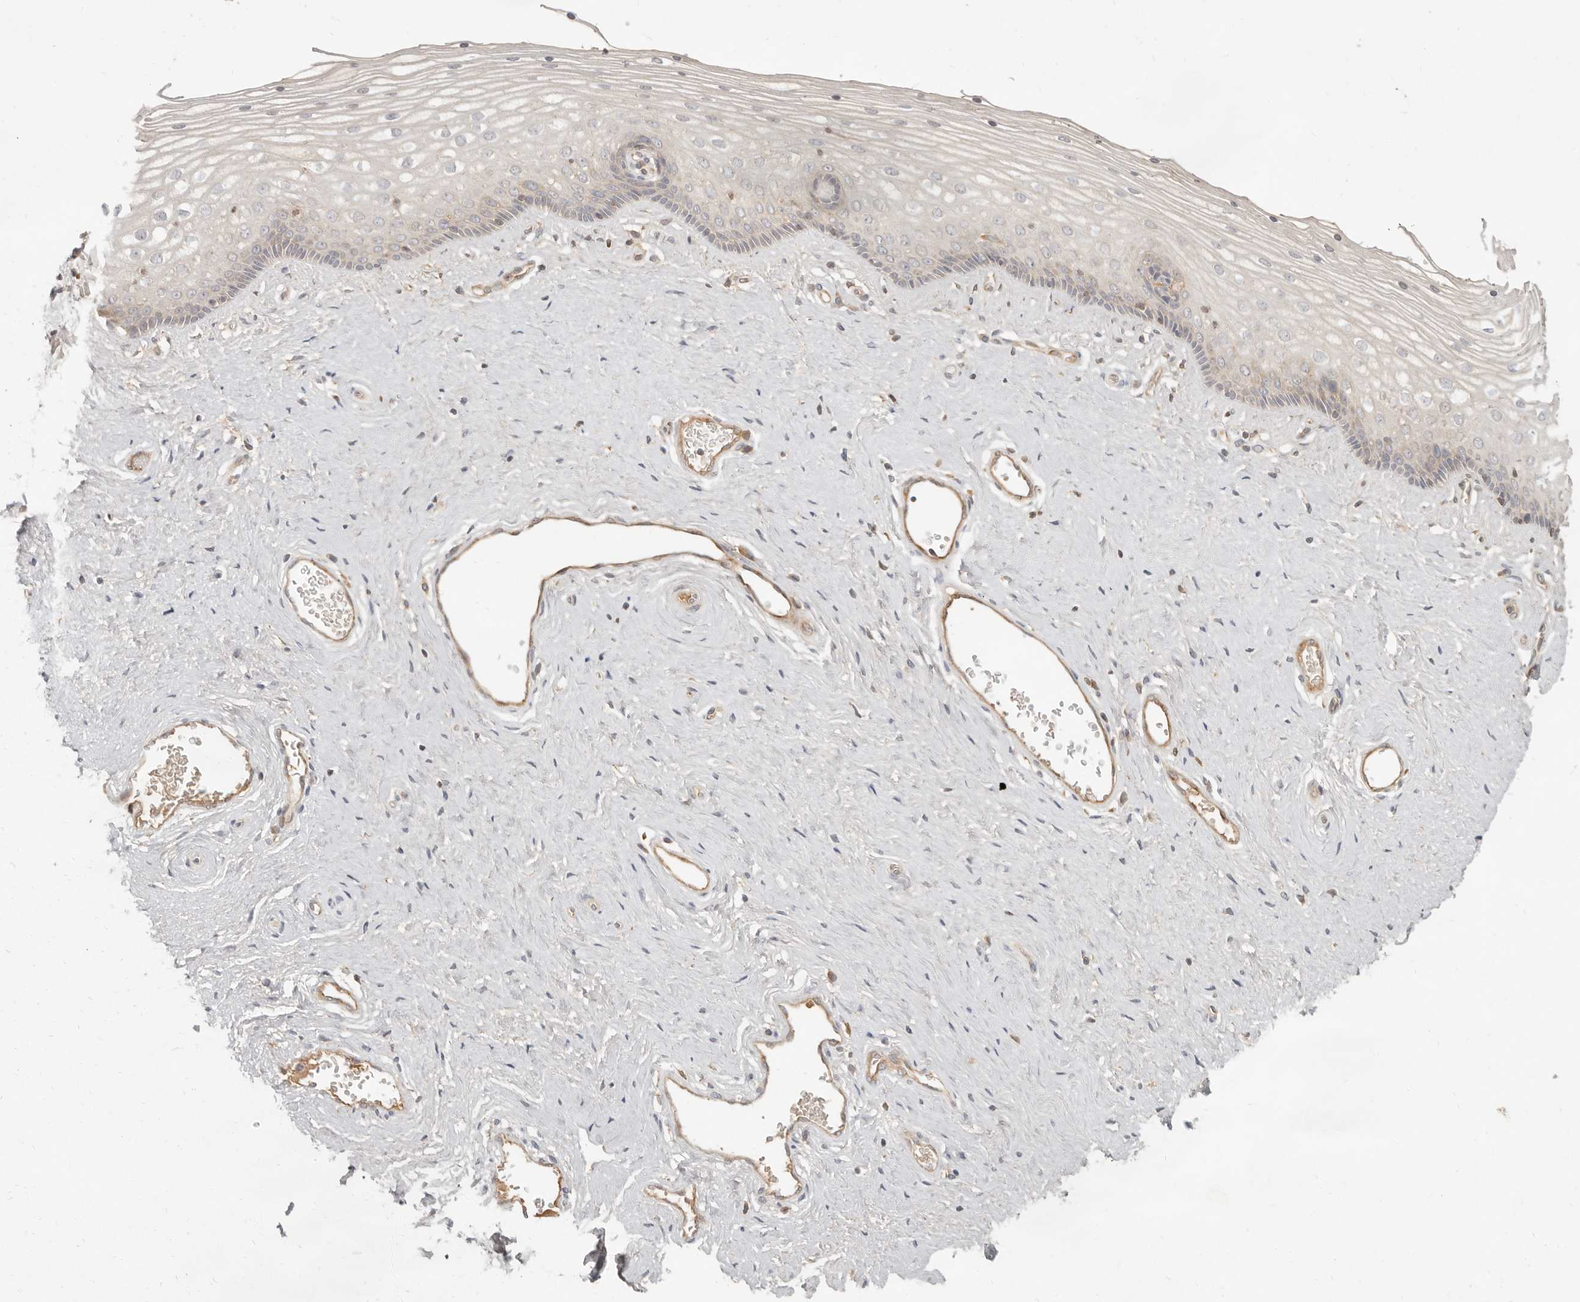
{"staining": {"intensity": "weak", "quantity": "25%-75%", "location": "cytoplasmic/membranous"}, "tissue": "vagina", "cell_type": "Squamous epithelial cells", "image_type": "normal", "snomed": [{"axis": "morphology", "description": "Normal tissue, NOS"}, {"axis": "topography", "description": "Vagina"}], "caption": "A photomicrograph of vagina stained for a protein displays weak cytoplasmic/membranous brown staining in squamous epithelial cells.", "gene": "NECAP2", "patient": {"sex": "female", "age": 46}}